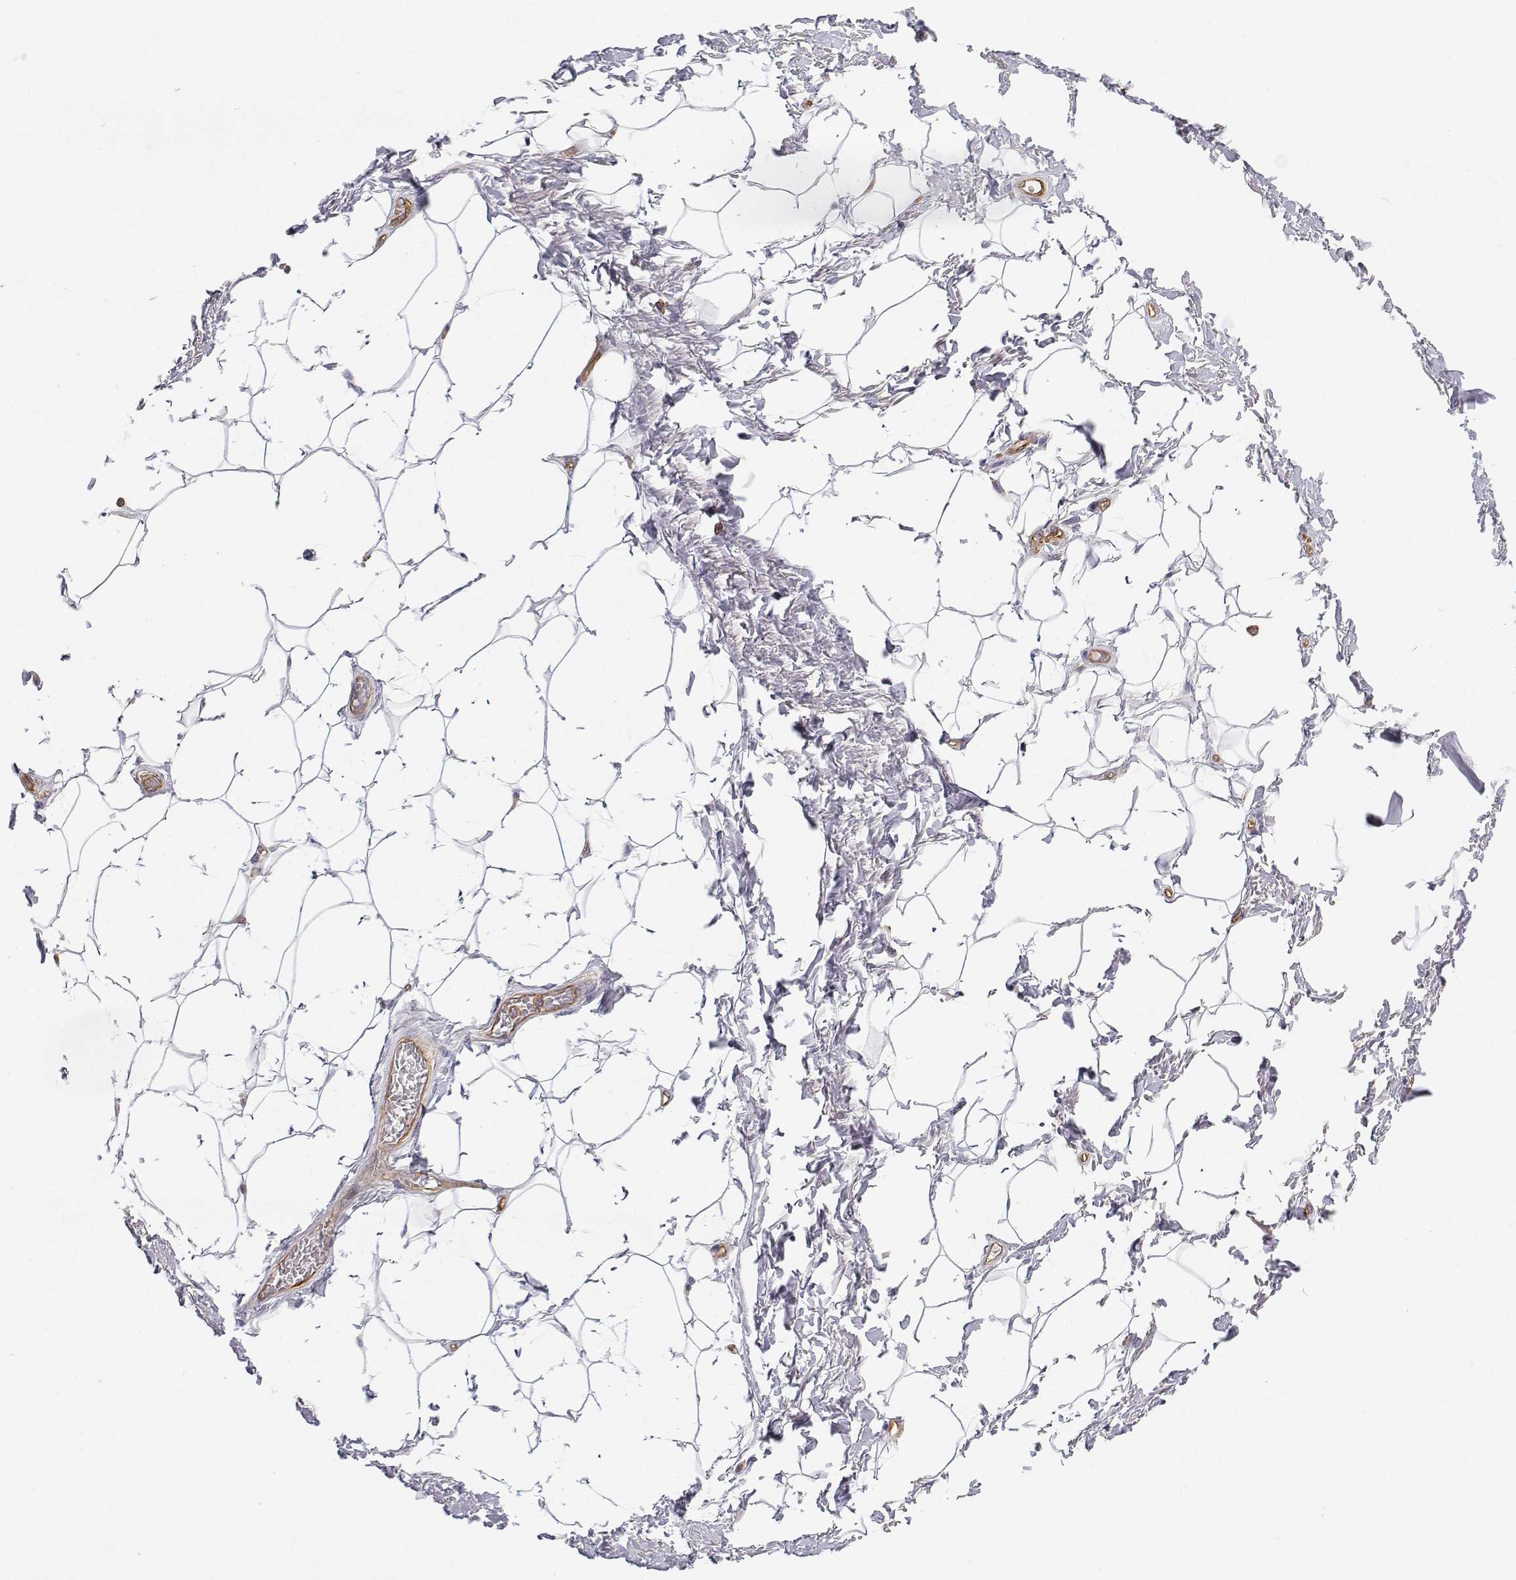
{"staining": {"intensity": "weak", "quantity": "<25%", "location": "cytoplasmic/membranous"}, "tissue": "adipose tissue", "cell_type": "Adipocytes", "image_type": "normal", "snomed": [{"axis": "morphology", "description": "Normal tissue, NOS"}, {"axis": "topography", "description": "Peripheral nerve tissue"}], "caption": "Micrograph shows no significant protein positivity in adipocytes of unremarkable adipose tissue. (Brightfield microscopy of DAB immunohistochemistry (IHC) at high magnification).", "gene": "MYH9", "patient": {"sex": "male", "age": 51}}